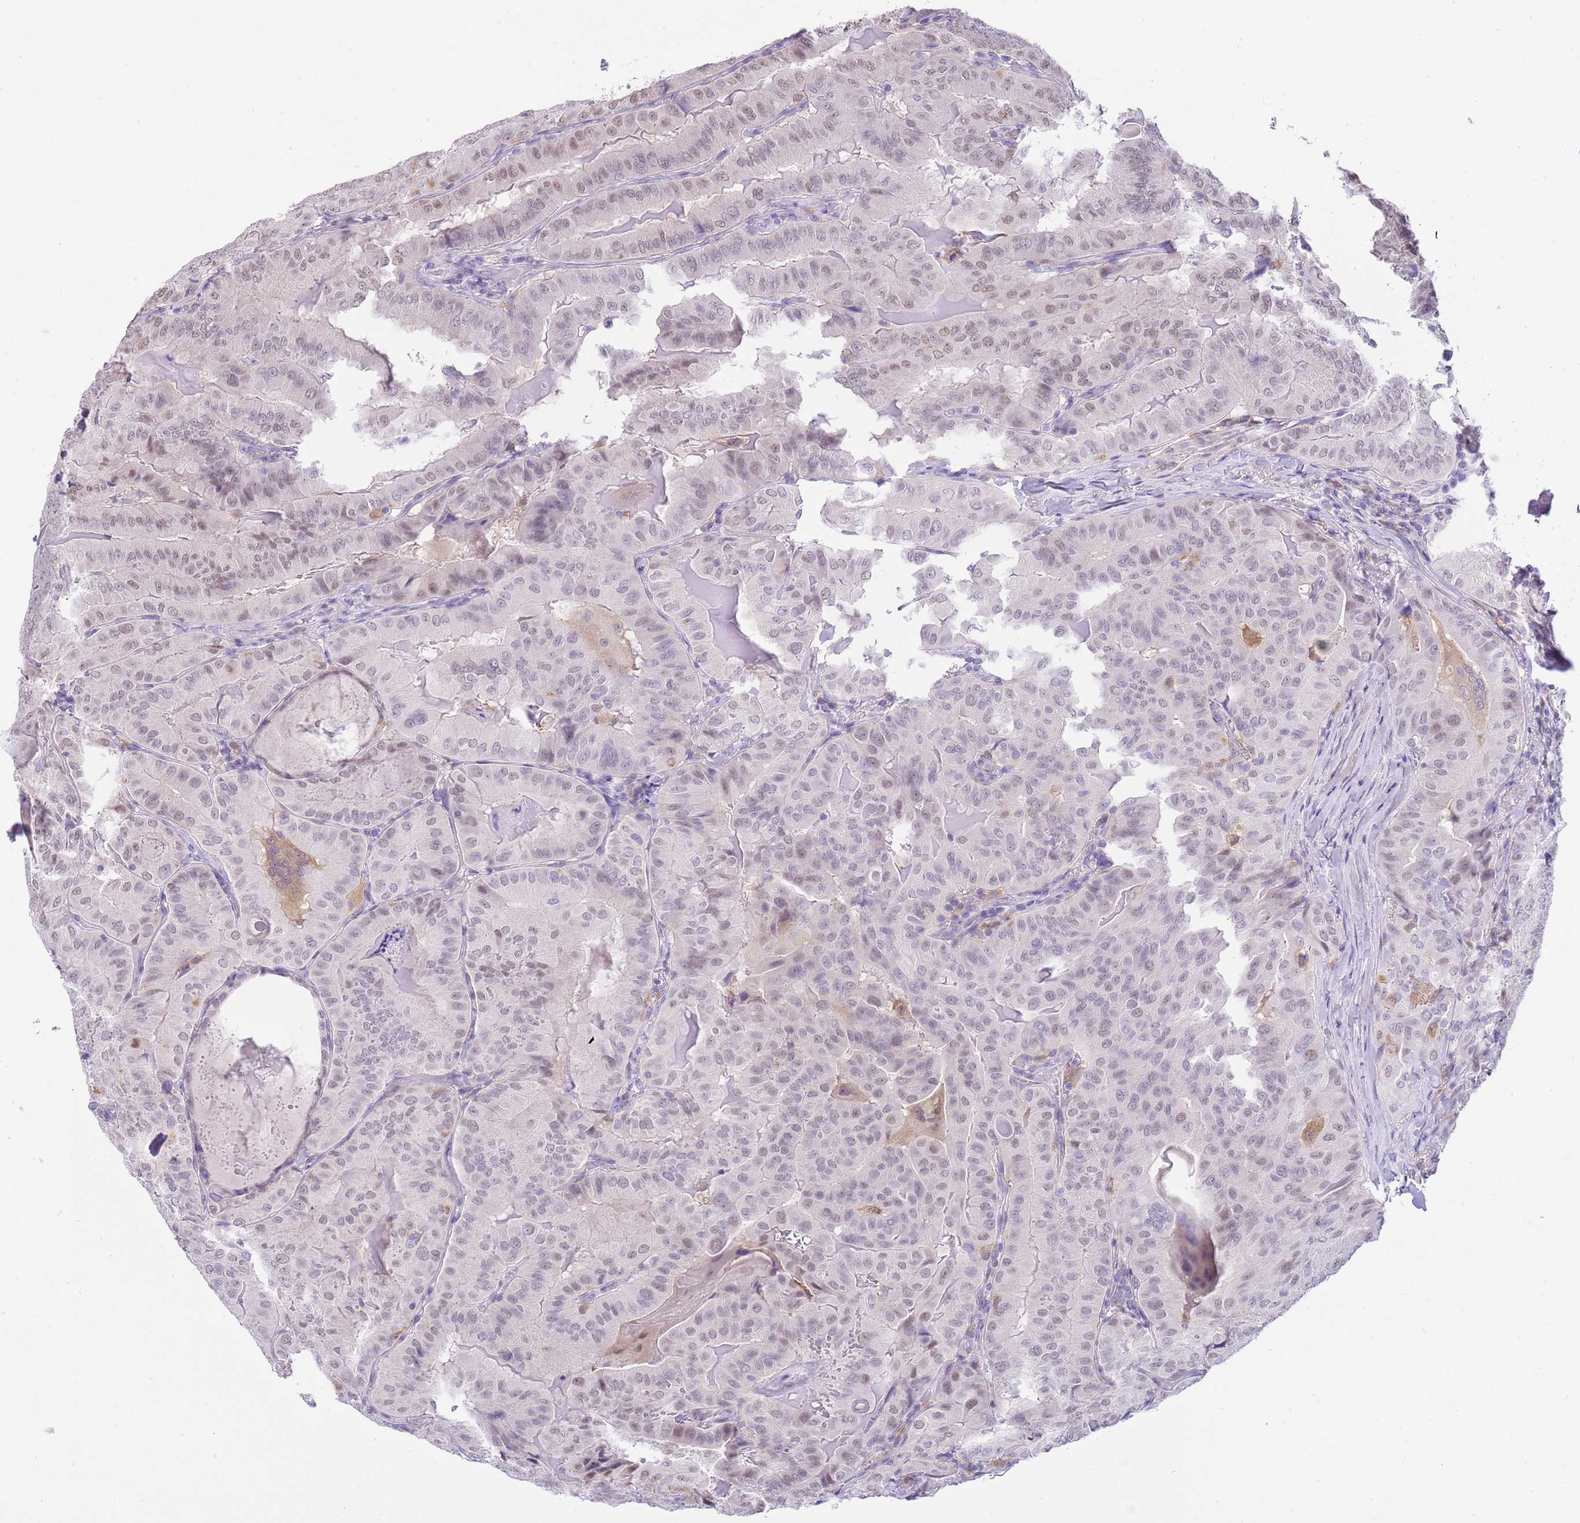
{"staining": {"intensity": "weak", "quantity": "25%-75%", "location": "nuclear"}, "tissue": "thyroid cancer", "cell_type": "Tumor cells", "image_type": "cancer", "snomed": [{"axis": "morphology", "description": "Papillary adenocarcinoma, NOS"}, {"axis": "topography", "description": "Thyroid gland"}], "caption": "Protein expression by immunohistochemistry exhibits weak nuclear positivity in approximately 25%-75% of tumor cells in thyroid cancer (papillary adenocarcinoma).", "gene": "PPP1R17", "patient": {"sex": "female", "age": 68}}